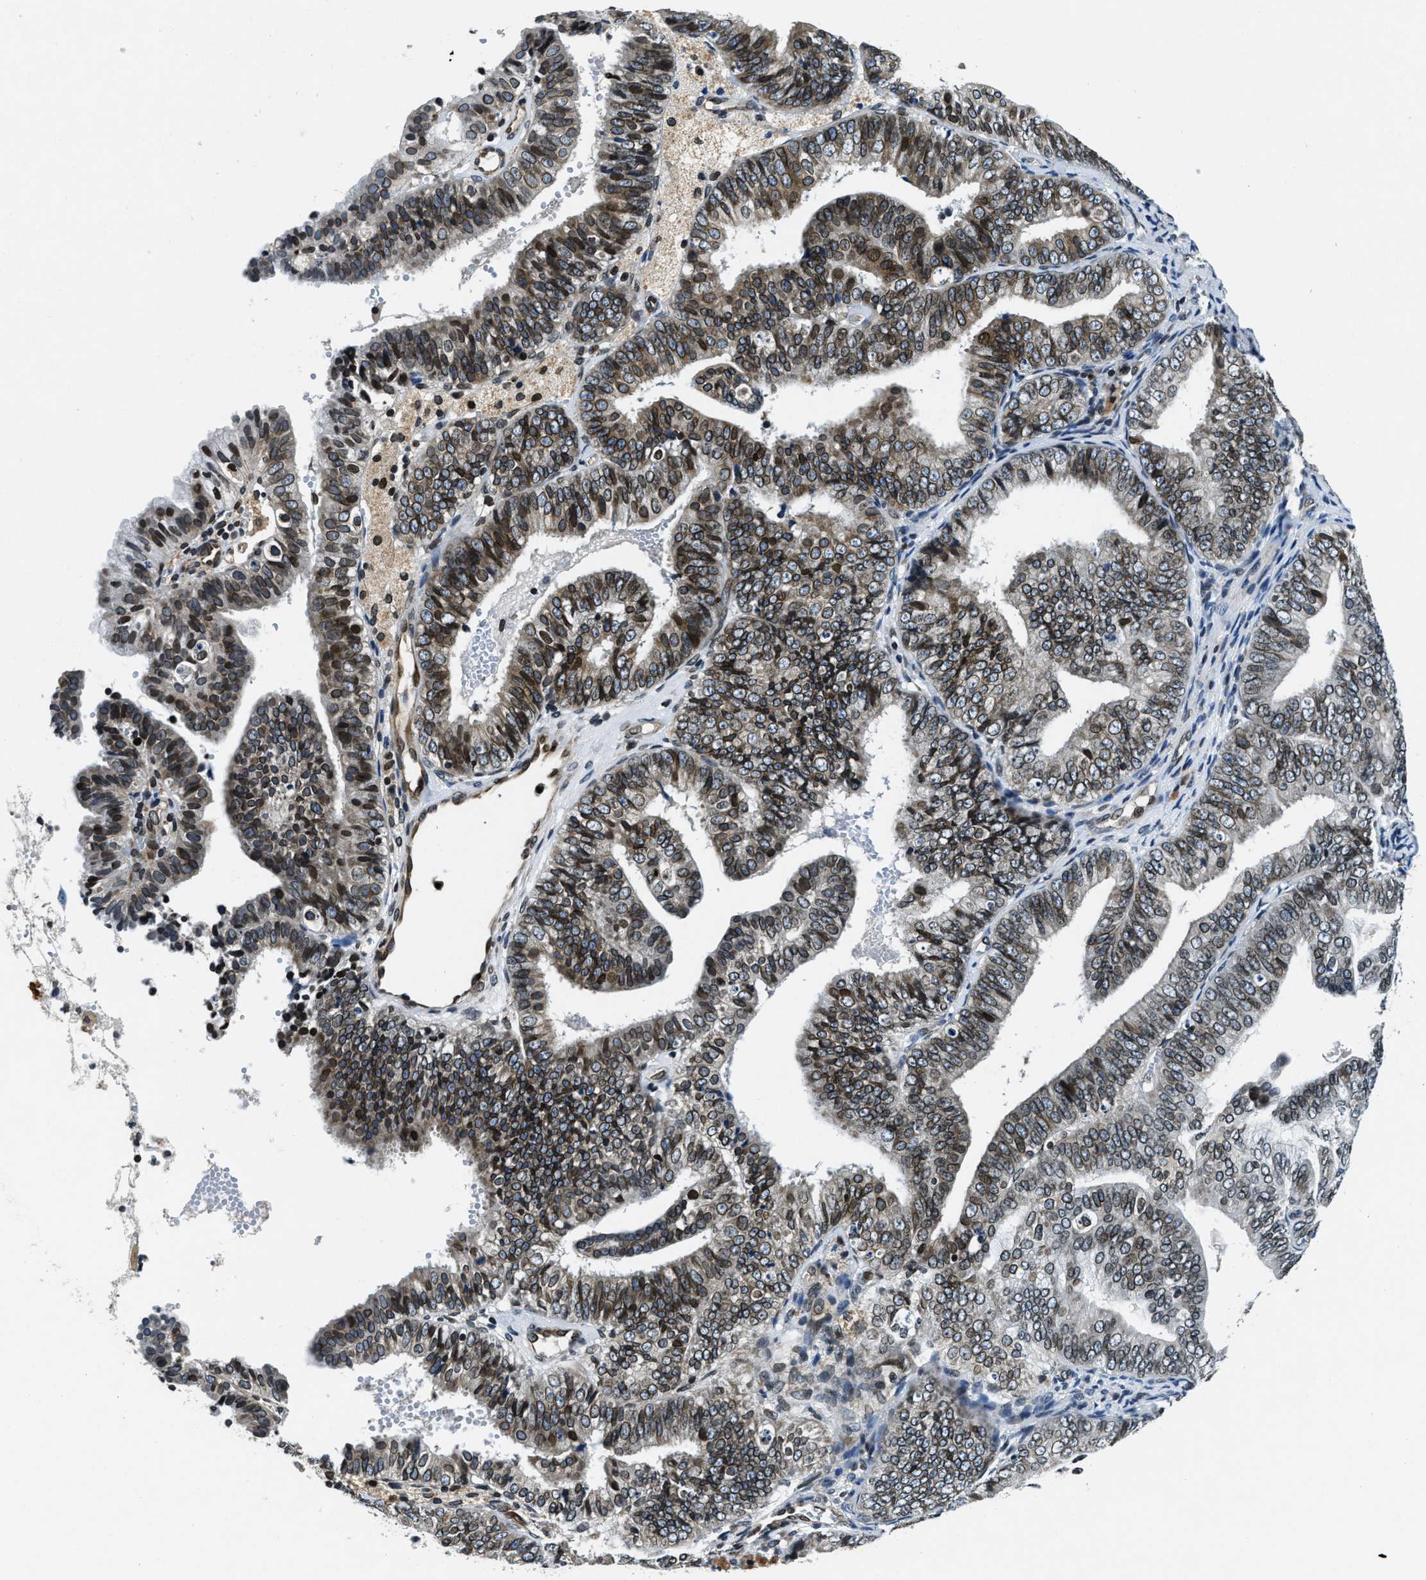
{"staining": {"intensity": "moderate", "quantity": ">75%", "location": "cytoplasmic/membranous,nuclear"}, "tissue": "endometrial cancer", "cell_type": "Tumor cells", "image_type": "cancer", "snomed": [{"axis": "morphology", "description": "Adenocarcinoma, NOS"}, {"axis": "topography", "description": "Endometrium"}], "caption": "Moderate cytoplasmic/membranous and nuclear protein expression is identified in about >75% of tumor cells in endometrial cancer.", "gene": "ZC3HC1", "patient": {"sex": "female", "age": 63}}